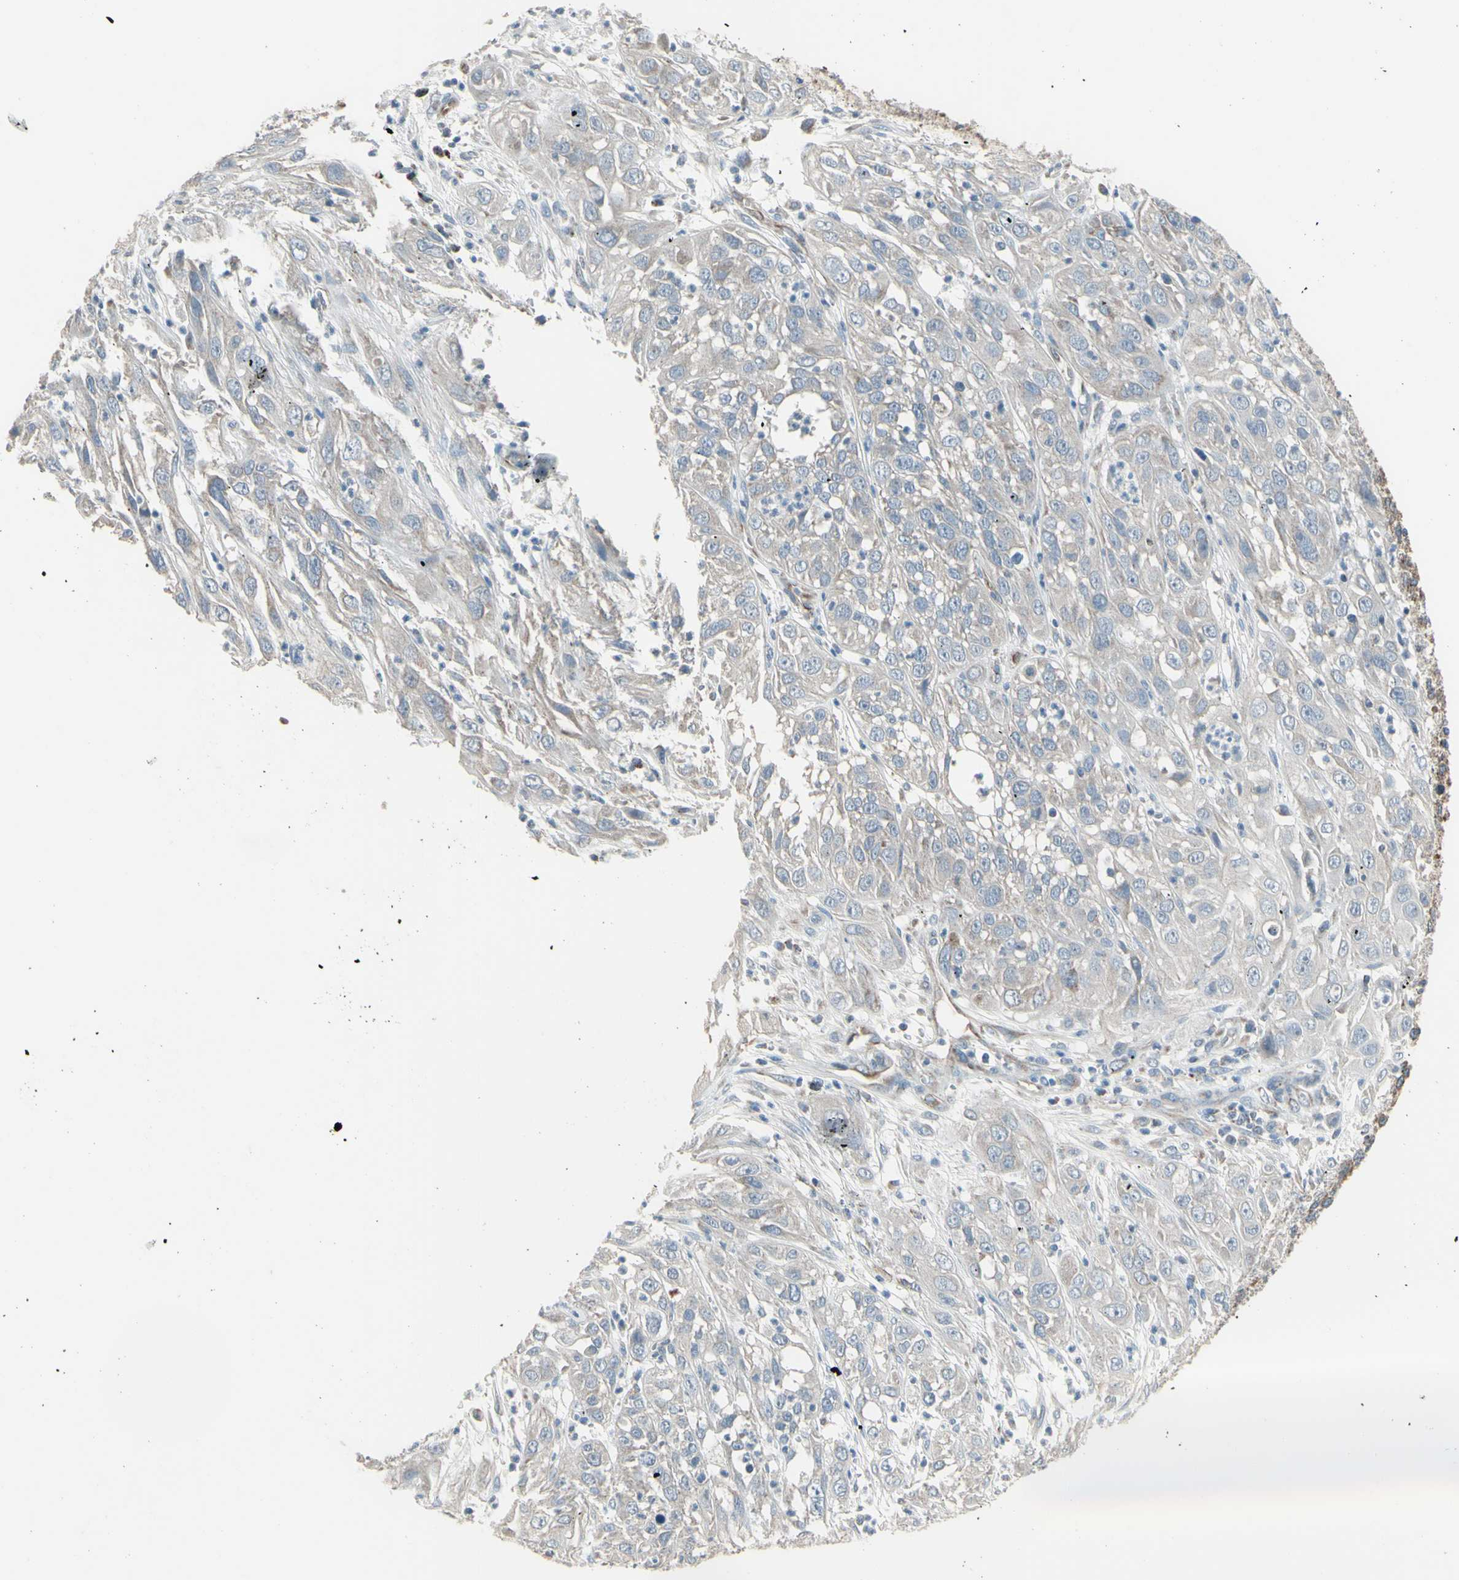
{"staining": {"intensity": "negative", "quantity": "none", "location": "none"}, "tissue": "cervical cancer", "cell_type": "Tumor cells", "image_type": "cancer", "snomed": [{"axis": "morphology", "description": "Squamous cell carcinoma, NOS"}, {"axis": "topography", "description": "Cervix"}], "caption": "A micrograph of human cervical cancer is negative for staining in tumor cells.", "gene": "FAM171B", "patient": {"sex": "female", "age": 32}}